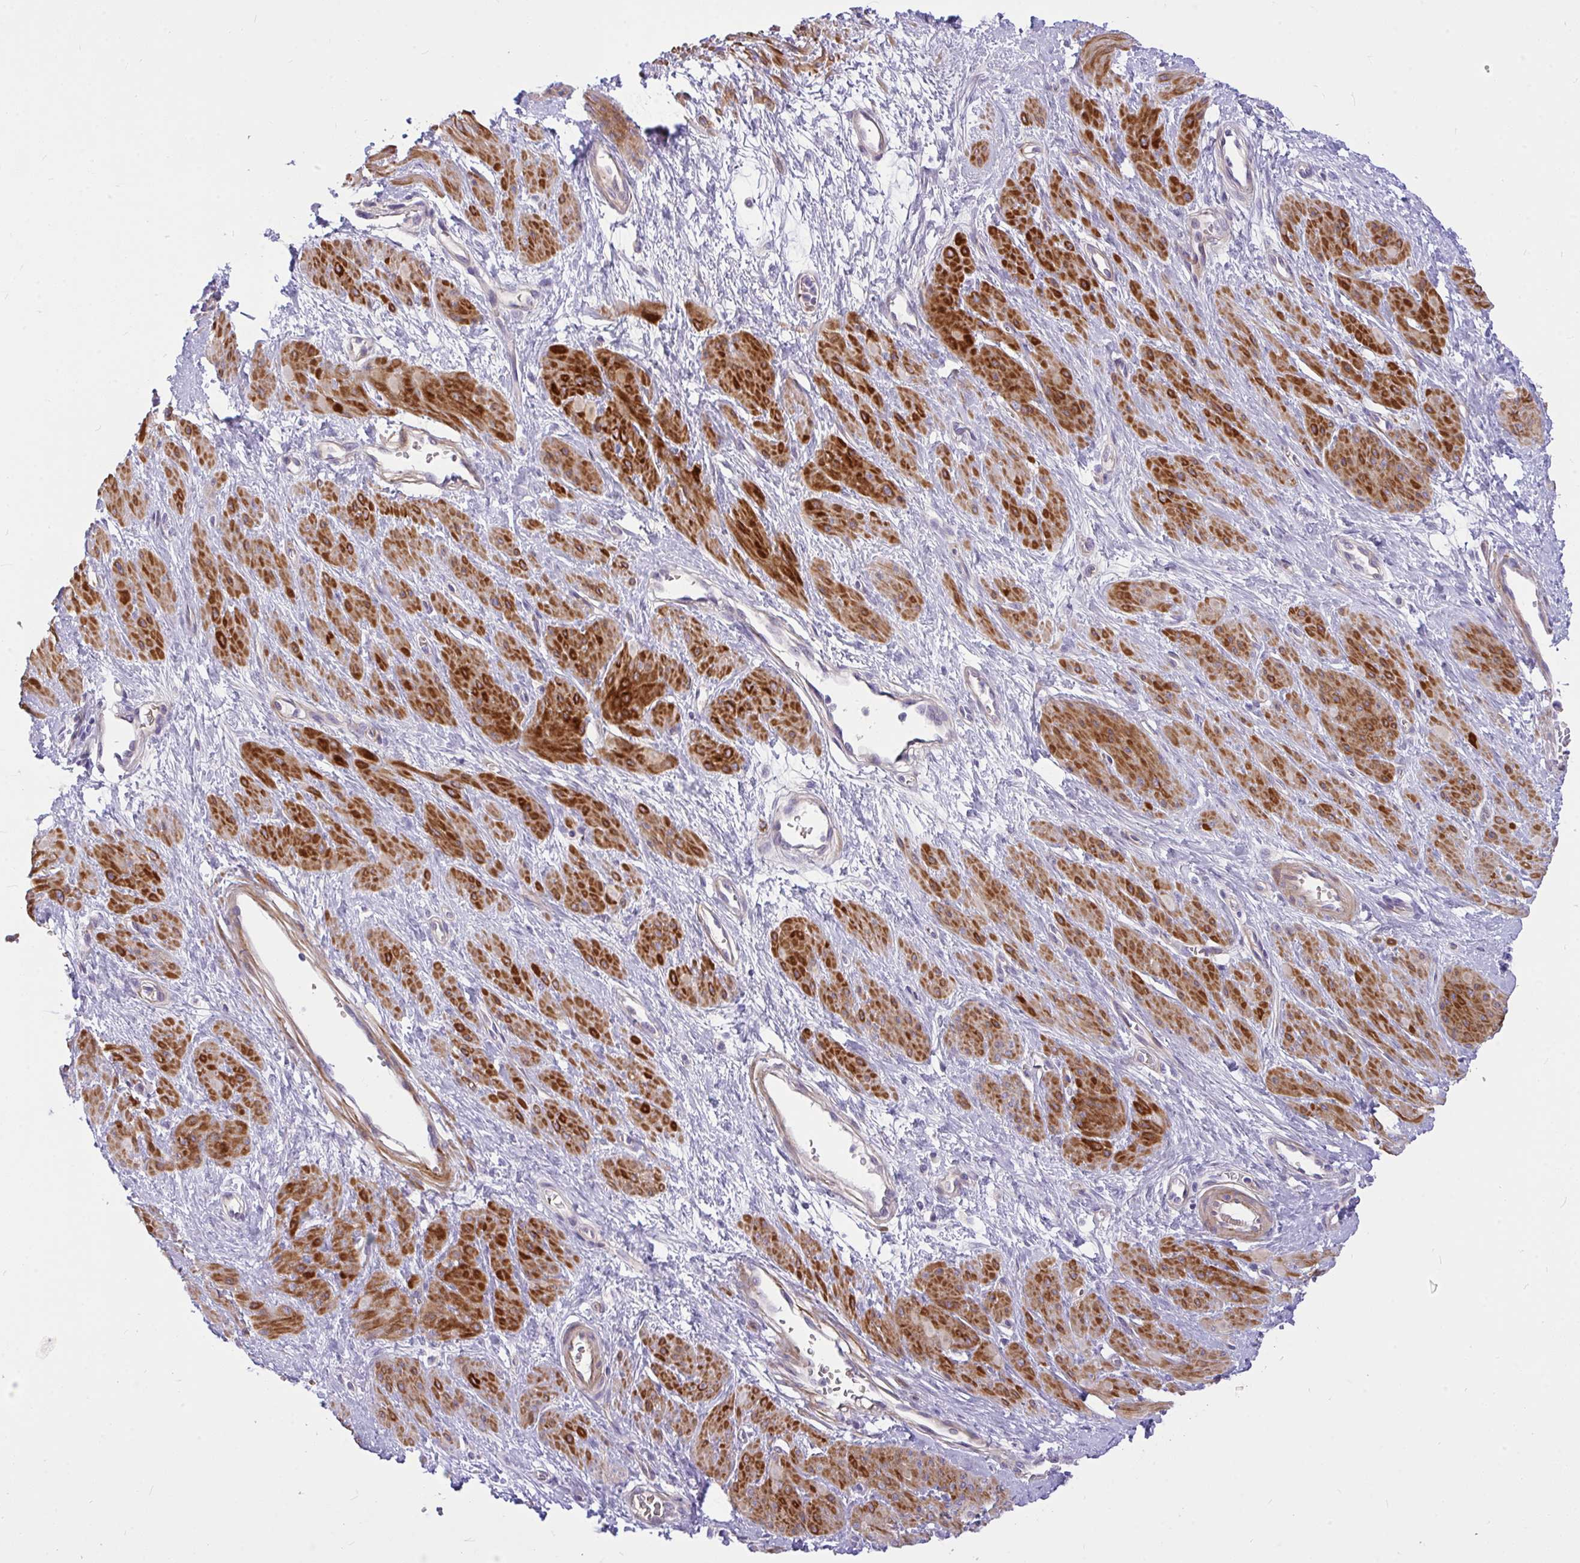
{"staining": {"intensity": "strong", "quantity": "25%-75%", "location": "cytoplasmic/membranous"}, "tissue": "smooth muscle", "cell_type": "Smooth muscle cells", "image_type": "normal", "snomed": [{"axis": "morphology", "description": "Normal tissue, NOS"}, {"axis": "topography", "description": "Smooth muscle"}, {"axis": "topography", "description": "Uterus"}], "caption": "This image displays IHC staining of benign smooth muscle, with high strong cytoplasmic/membranous positivity in about 25%-75% of smooth muscle cells.", "gene": "MOCS1", "patient": {"sex": "female", "age": 39}}